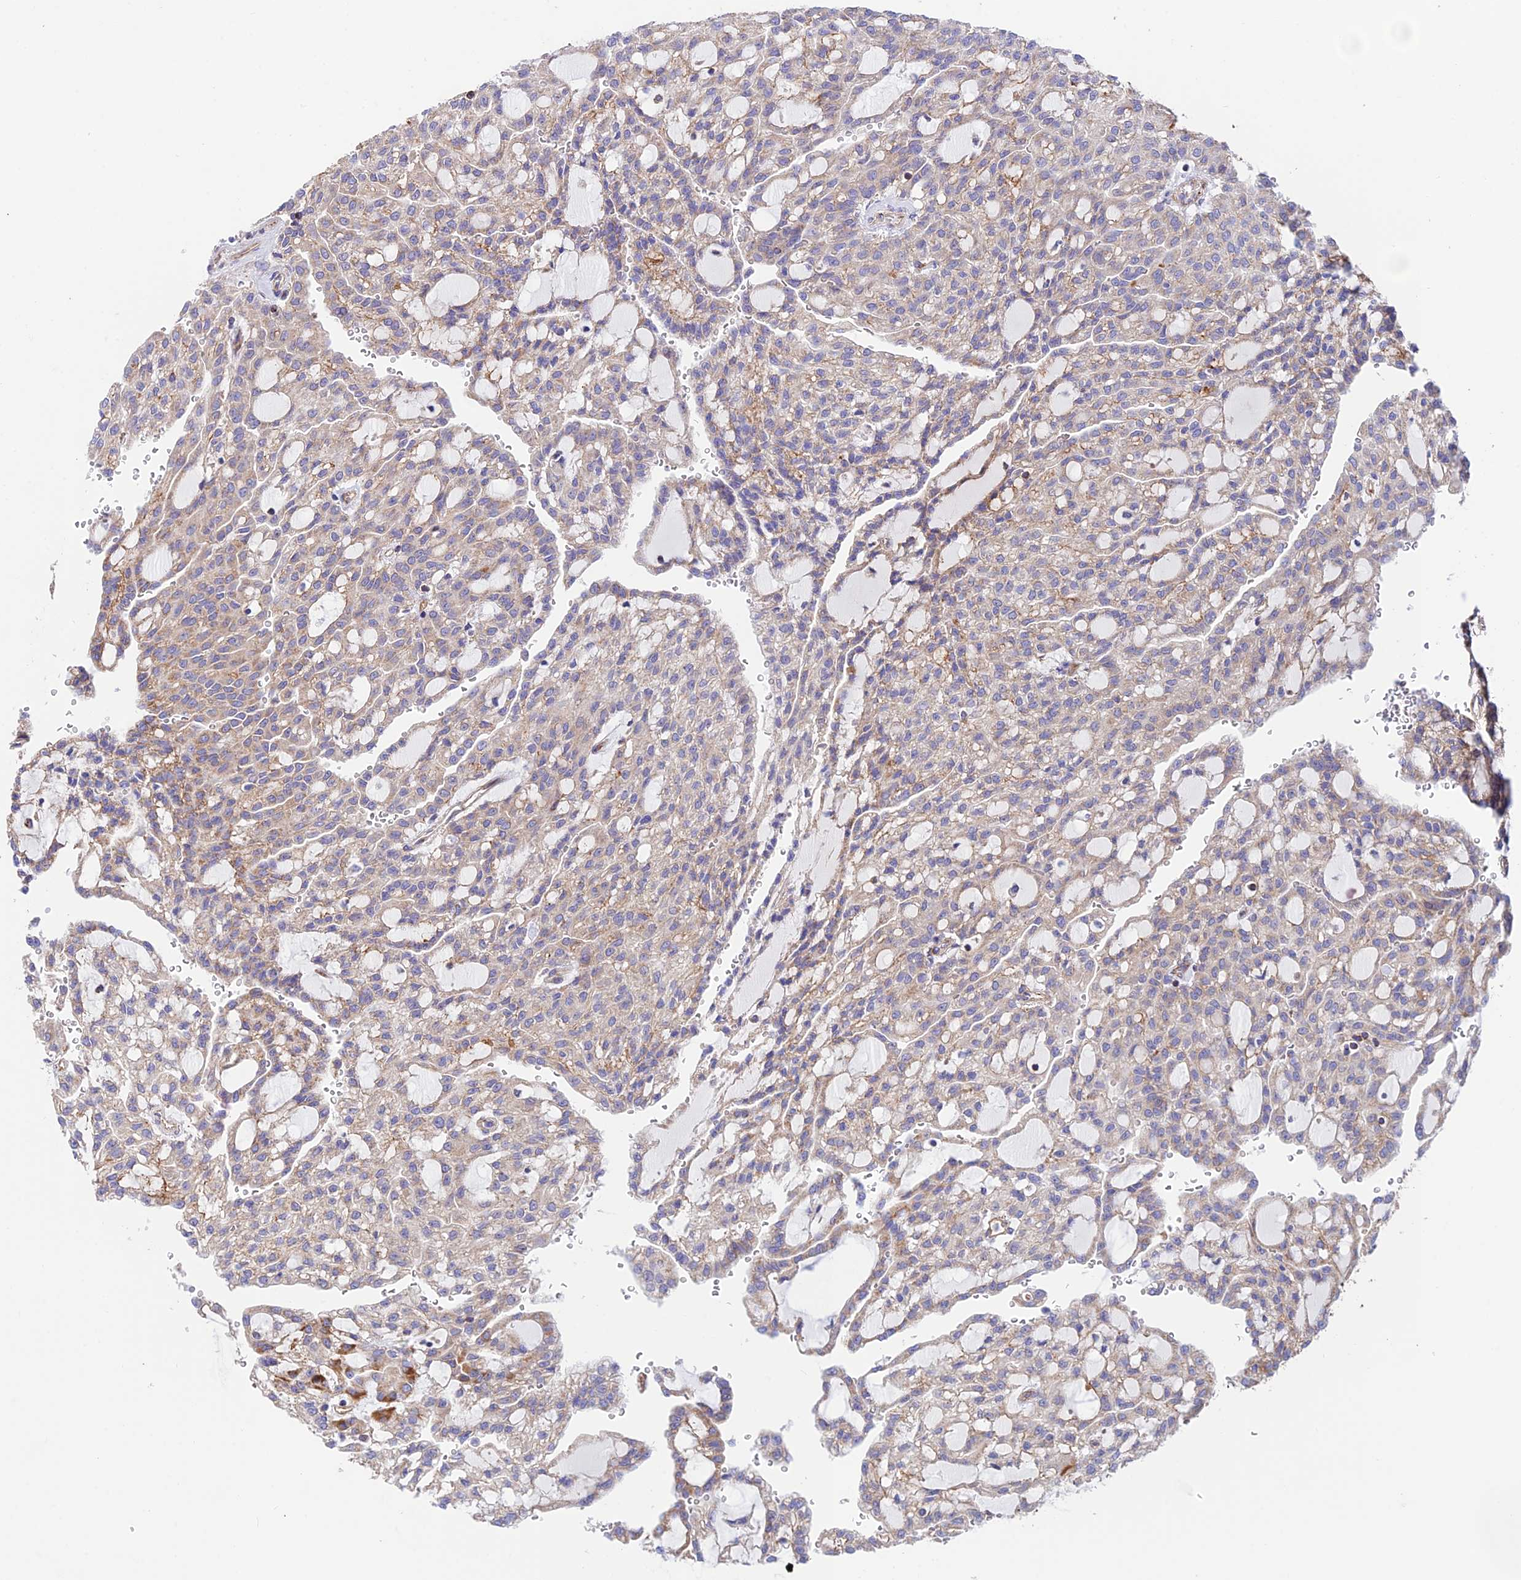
{"staining": {"intensity": "weak", "quantity": "25%-75%", "location": "cytoplasmic/membranous"}, "tissue": "renal cancer", "cell_type": "Tumor cells", "image_type": "cancer", "snomed": [{"axis": "morphology", "description": "Adenocarcinoma, NOS"}, {"axis": "topography", "description": "Kidney"}], "caption": "The image reveals immunohistochemical staining of adenocarcinoma (renal). There is weak cytoplasmic/membranous expression is identified in about 25%-75% of tumor cells.", "gene": "VPS13C", "patient": {"sex": "male", "age": 63}}